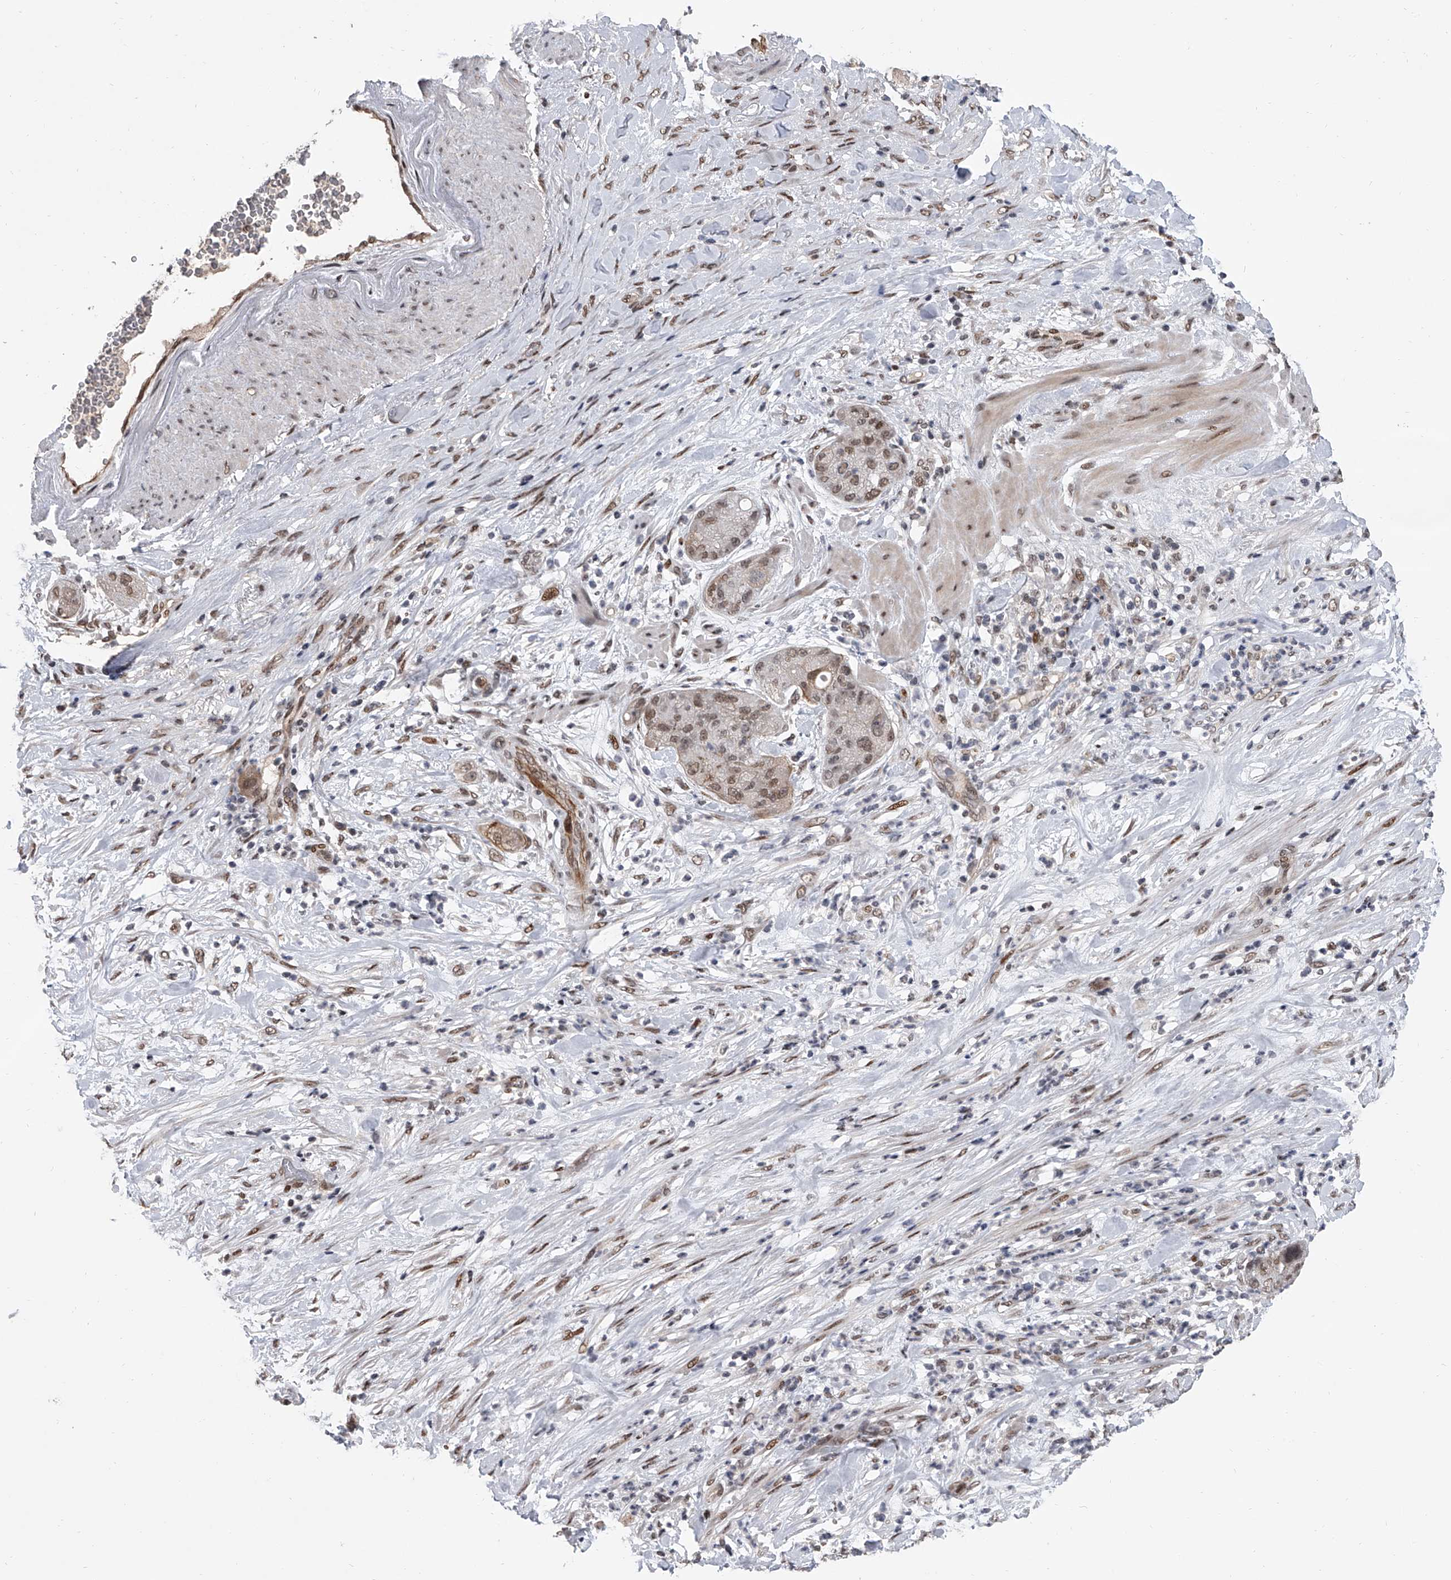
{"staining": {"intensity": "weak", "quantity": "25%-75%", "location": "nuclear"}, "tissue": "pancreatic cancer", "cell_type": "Tumor cells", "image_type": "cancer", "snomed": [{"axis": "morphology", "description": "Adenocarcinoma, NOS"}, {"axis": "topography", "description": "Pancreas"}], "caption": "DAB immunohistochemical staining of pancreatic cancer demonstrates weak nuclear protein staining in about 25%-75% of tumor cells. Ihc stains the protein of interest in brown and the nuclei are stained blue.", "gene": "ZNF426", "patient": {"sex": "female", "age": 78}}